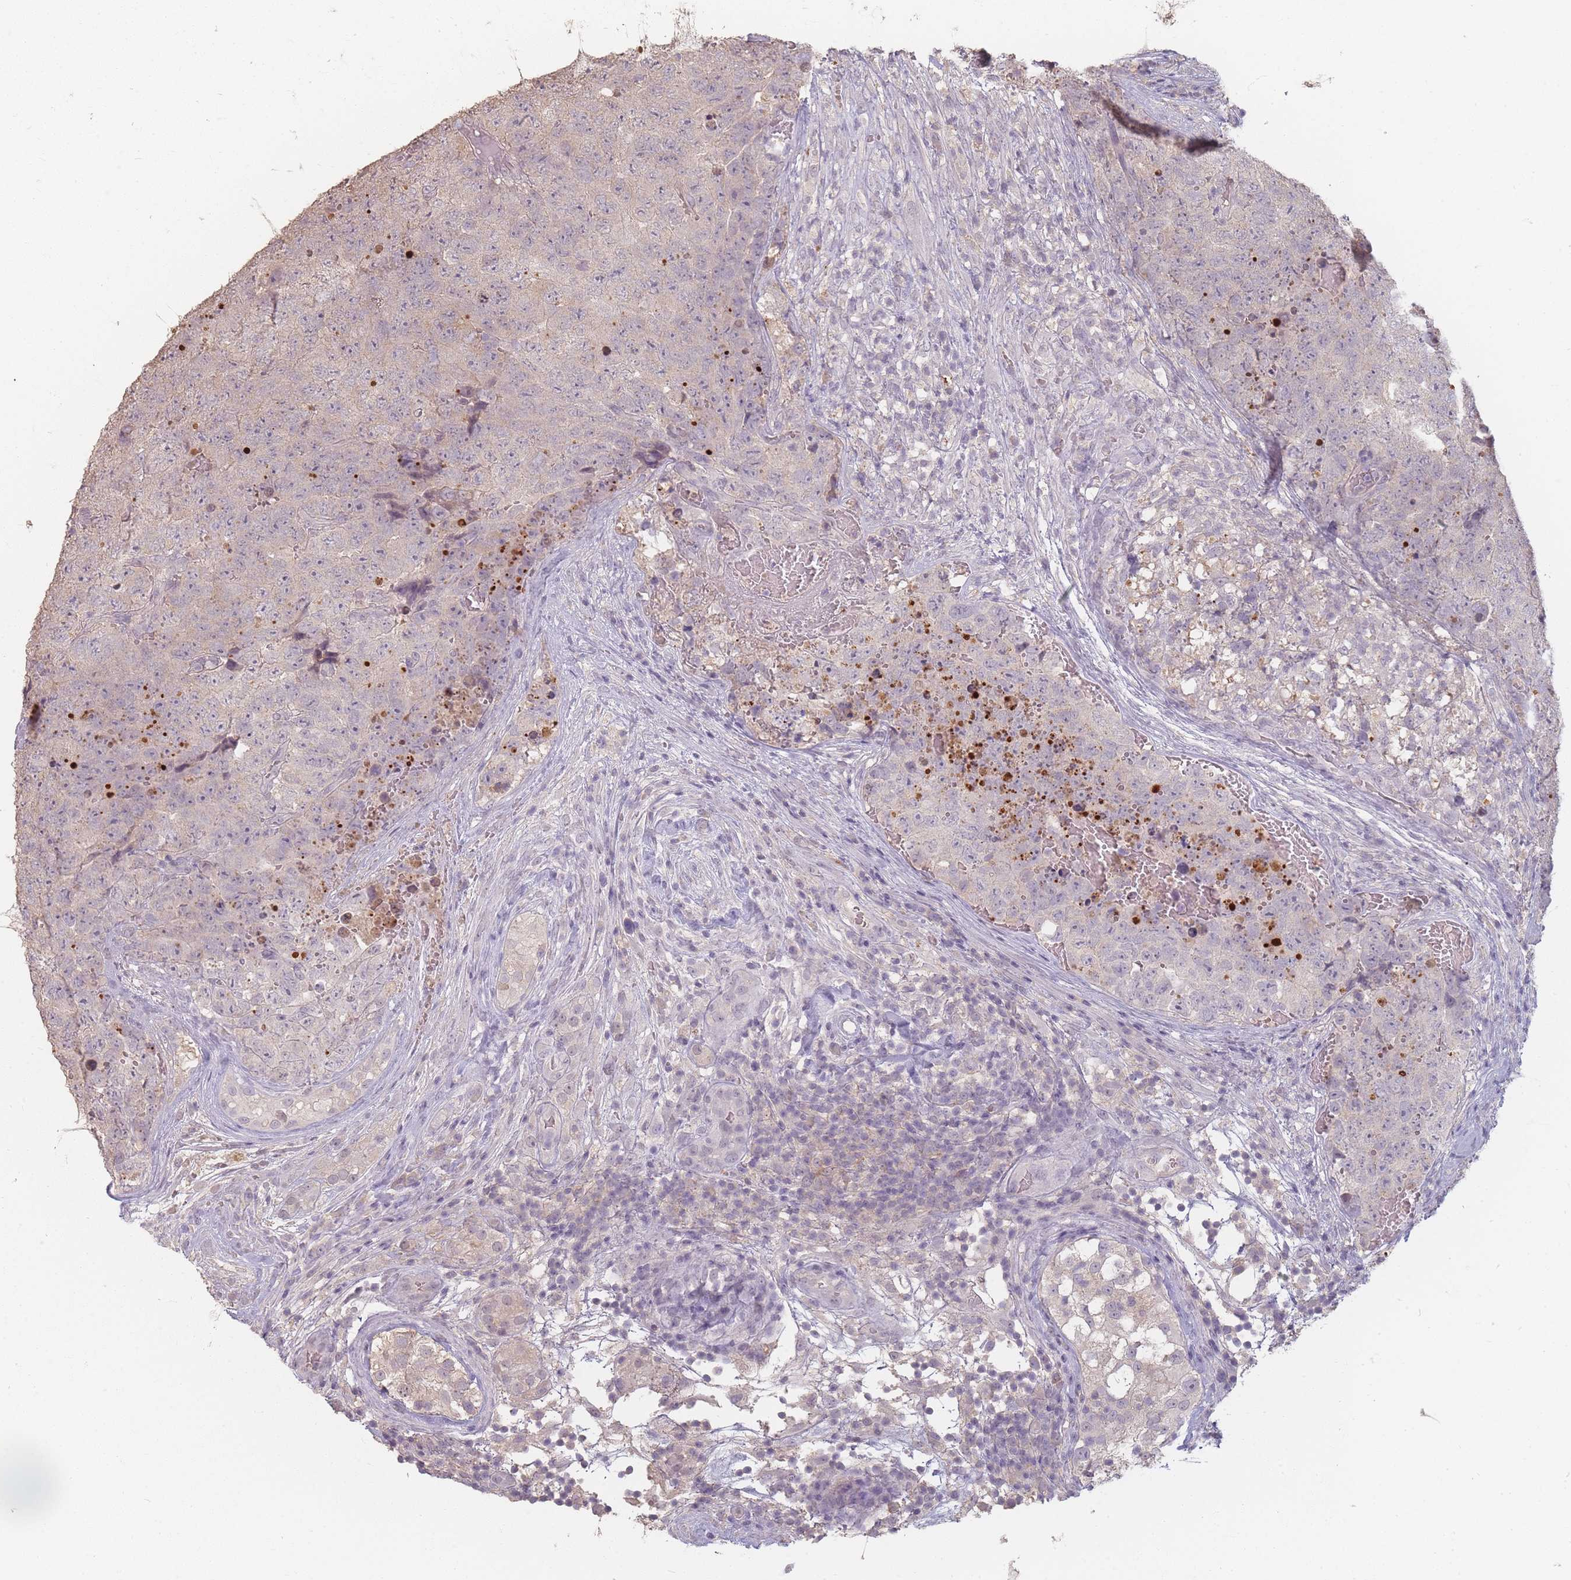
{"staining": {"intensity": "negative", "quantity": "none", "location": "none"}, "tissue": "testis cancer", "cell_type": "Tumor cells", "image_type": "cancer", "snomed": [{"axis": "morphology", "description": "Seminoma, NOS"}, {"axis": "morphology", "description": "Teratoma, malignant, NOS"}, {"axis": "topography", "description": "Testis"}], "caption": "Tumor cells show no significant staining in malignant teratoma (testis).", "gene": "RFTN1", "patient": {"sex": "male", "age": 34}}